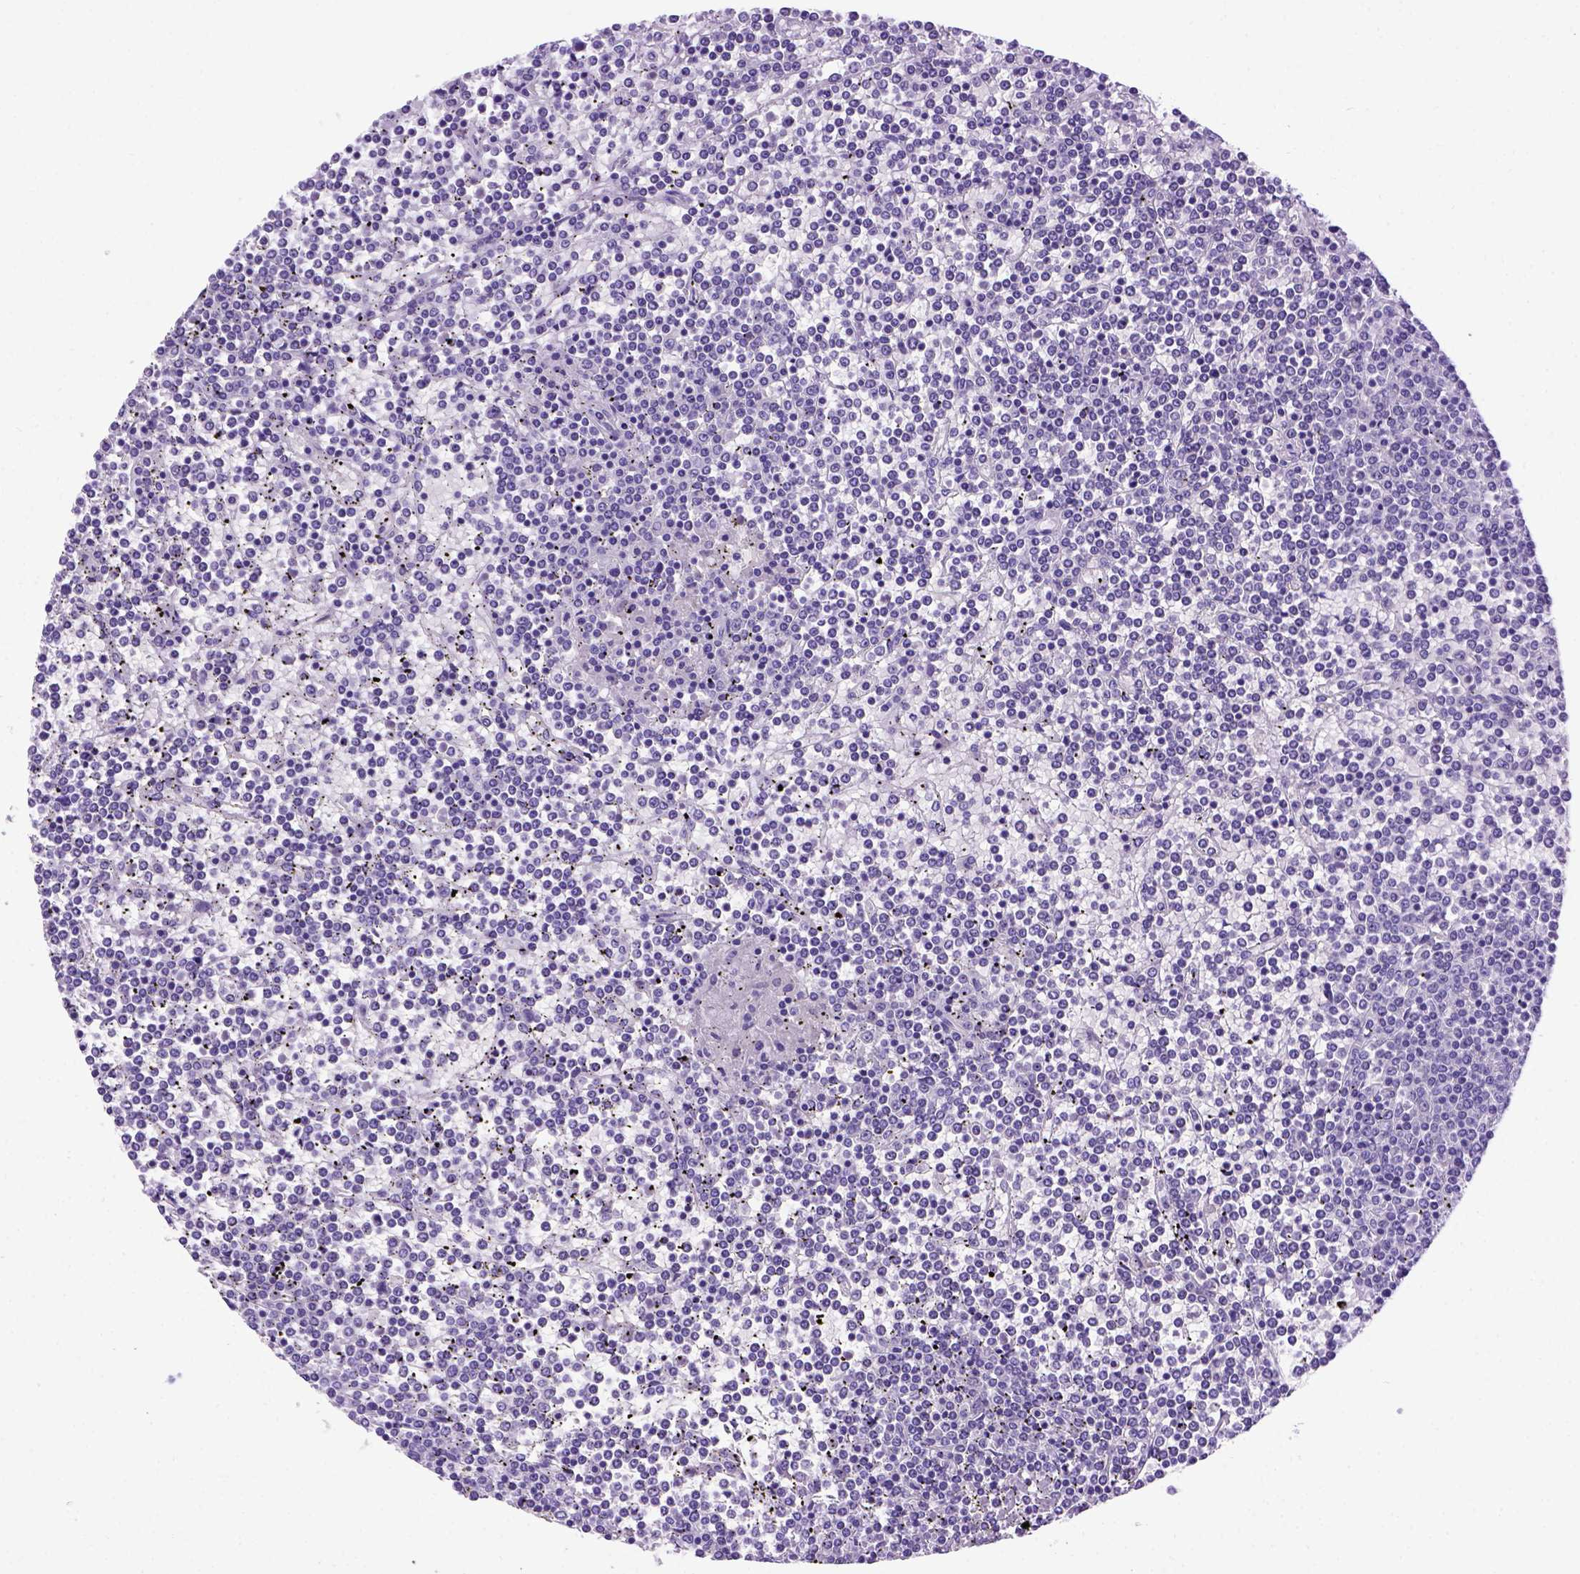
{"staining": {"intensity": "negative", "quantity": "none", "location": "none"}, "tissue": "lymphoma", "cell_type": "Tumor cells", "image_type": "cancer", "snomed": [{"axis": "morphology", "description": "Malignant lymphoma, non-Hodgkin's type, Low grade"}, {"axis": "topography", "description": "Spleen"}], "caption": "This is a image of immunohistochemistry (IHC) staining of lymphoma, which shows no expression in tumor cells.", "gene": "FOXI1", "patient": {"sex": "female", "age": 19}}